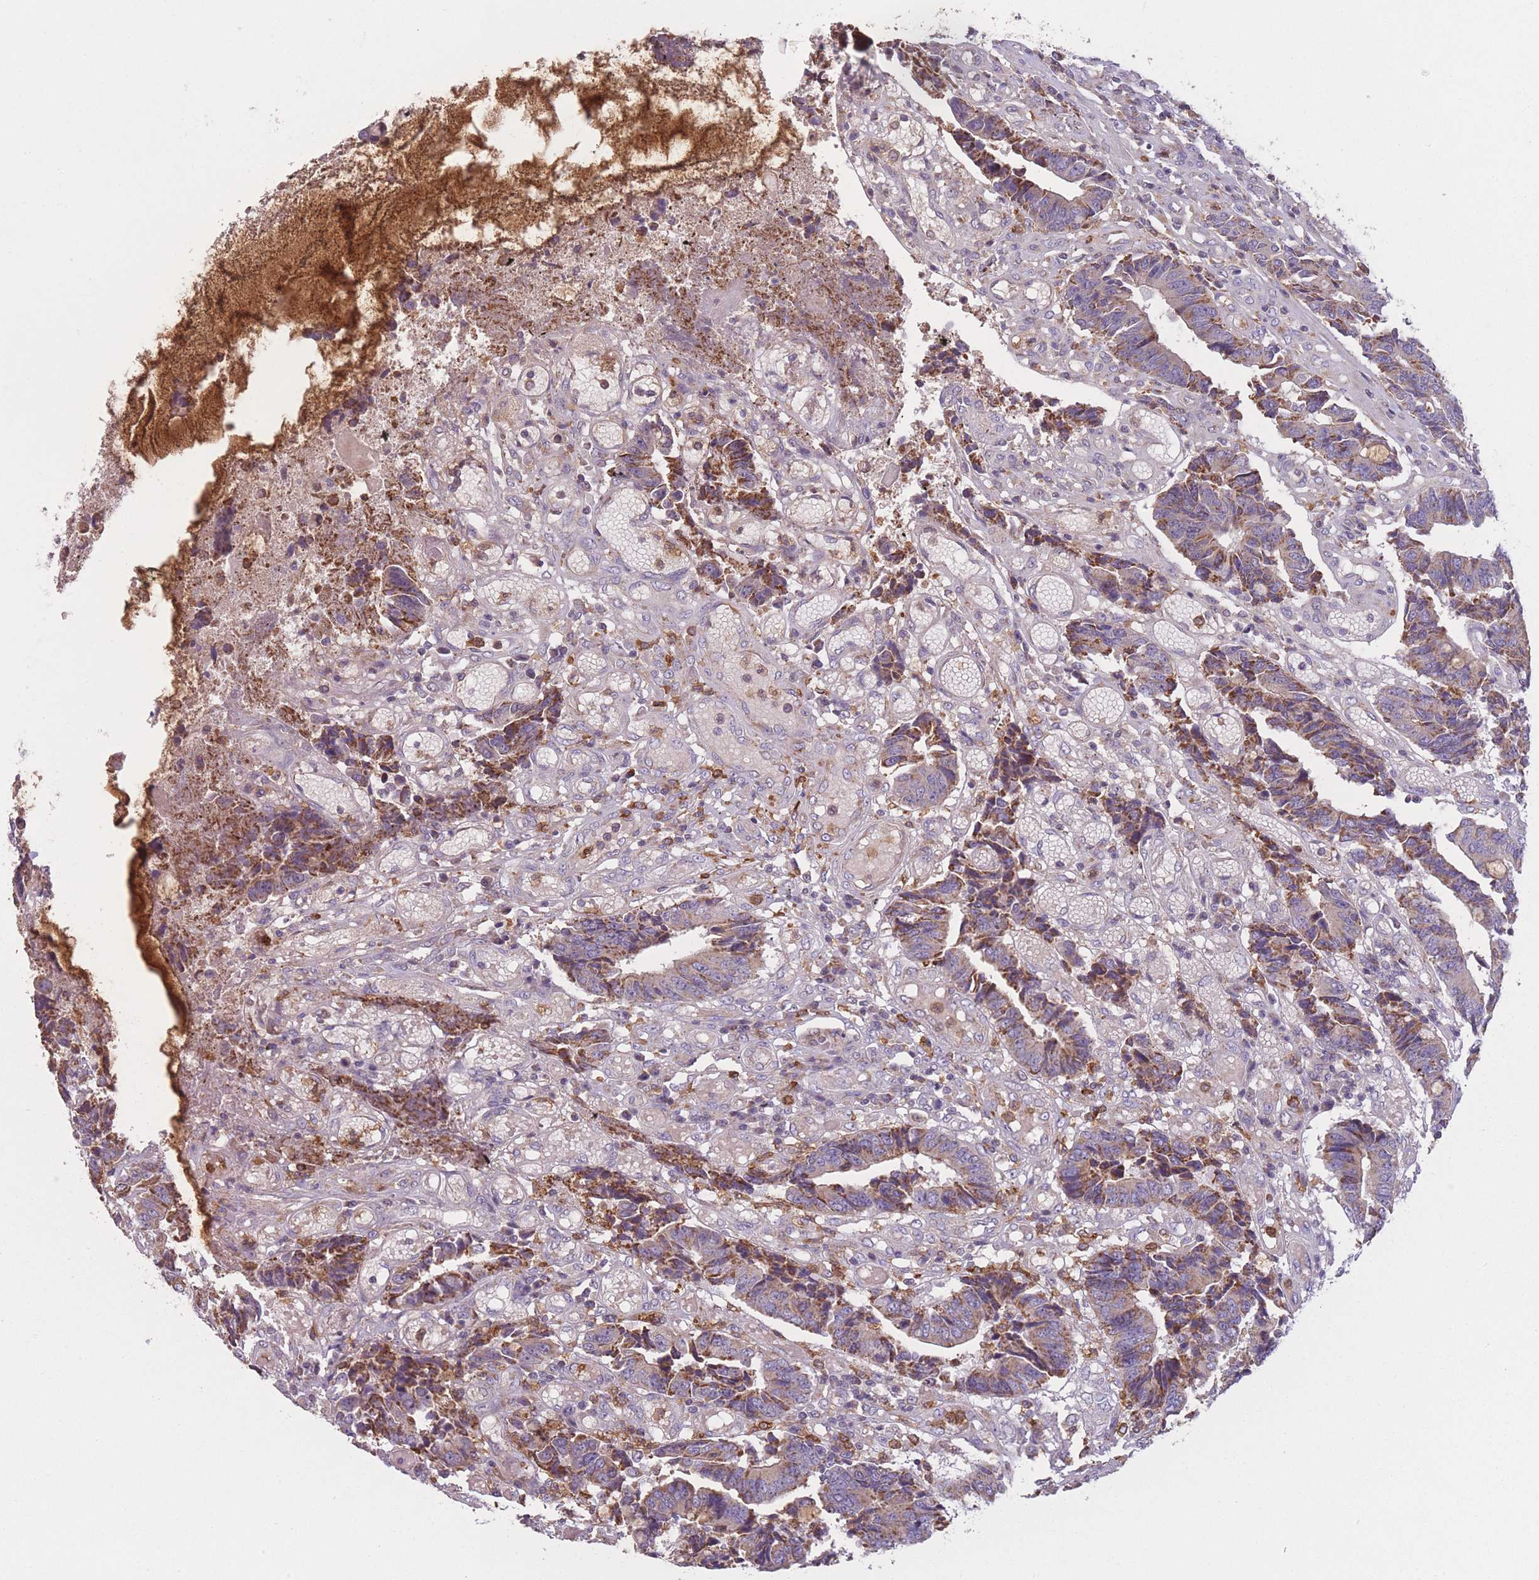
{"staining": {"intensity": "moderate", "quantity": ">75%", "location": "cytoplasmic/membranous"}, "tissue": "colorectal cancer", "cell_type": "Tumor cells", "image_type": "cancer", "snomed": [{"axis": "morphology", "description": "Adenocarcinoma, NOS"}, {"axis": "topography", "description": "Rectum"}], "caption": "Immunohistochemistry (IHC) photomicrograph of colorectal cancer (adenocarcinoma) stained for a protein (brown), which exhibits medium levels of moderate cytoplasmic/membranous staining in approximately >75% of tumor cells.", "gene": "PRAM1", "patient": {"sex": "male", "age": 84}}